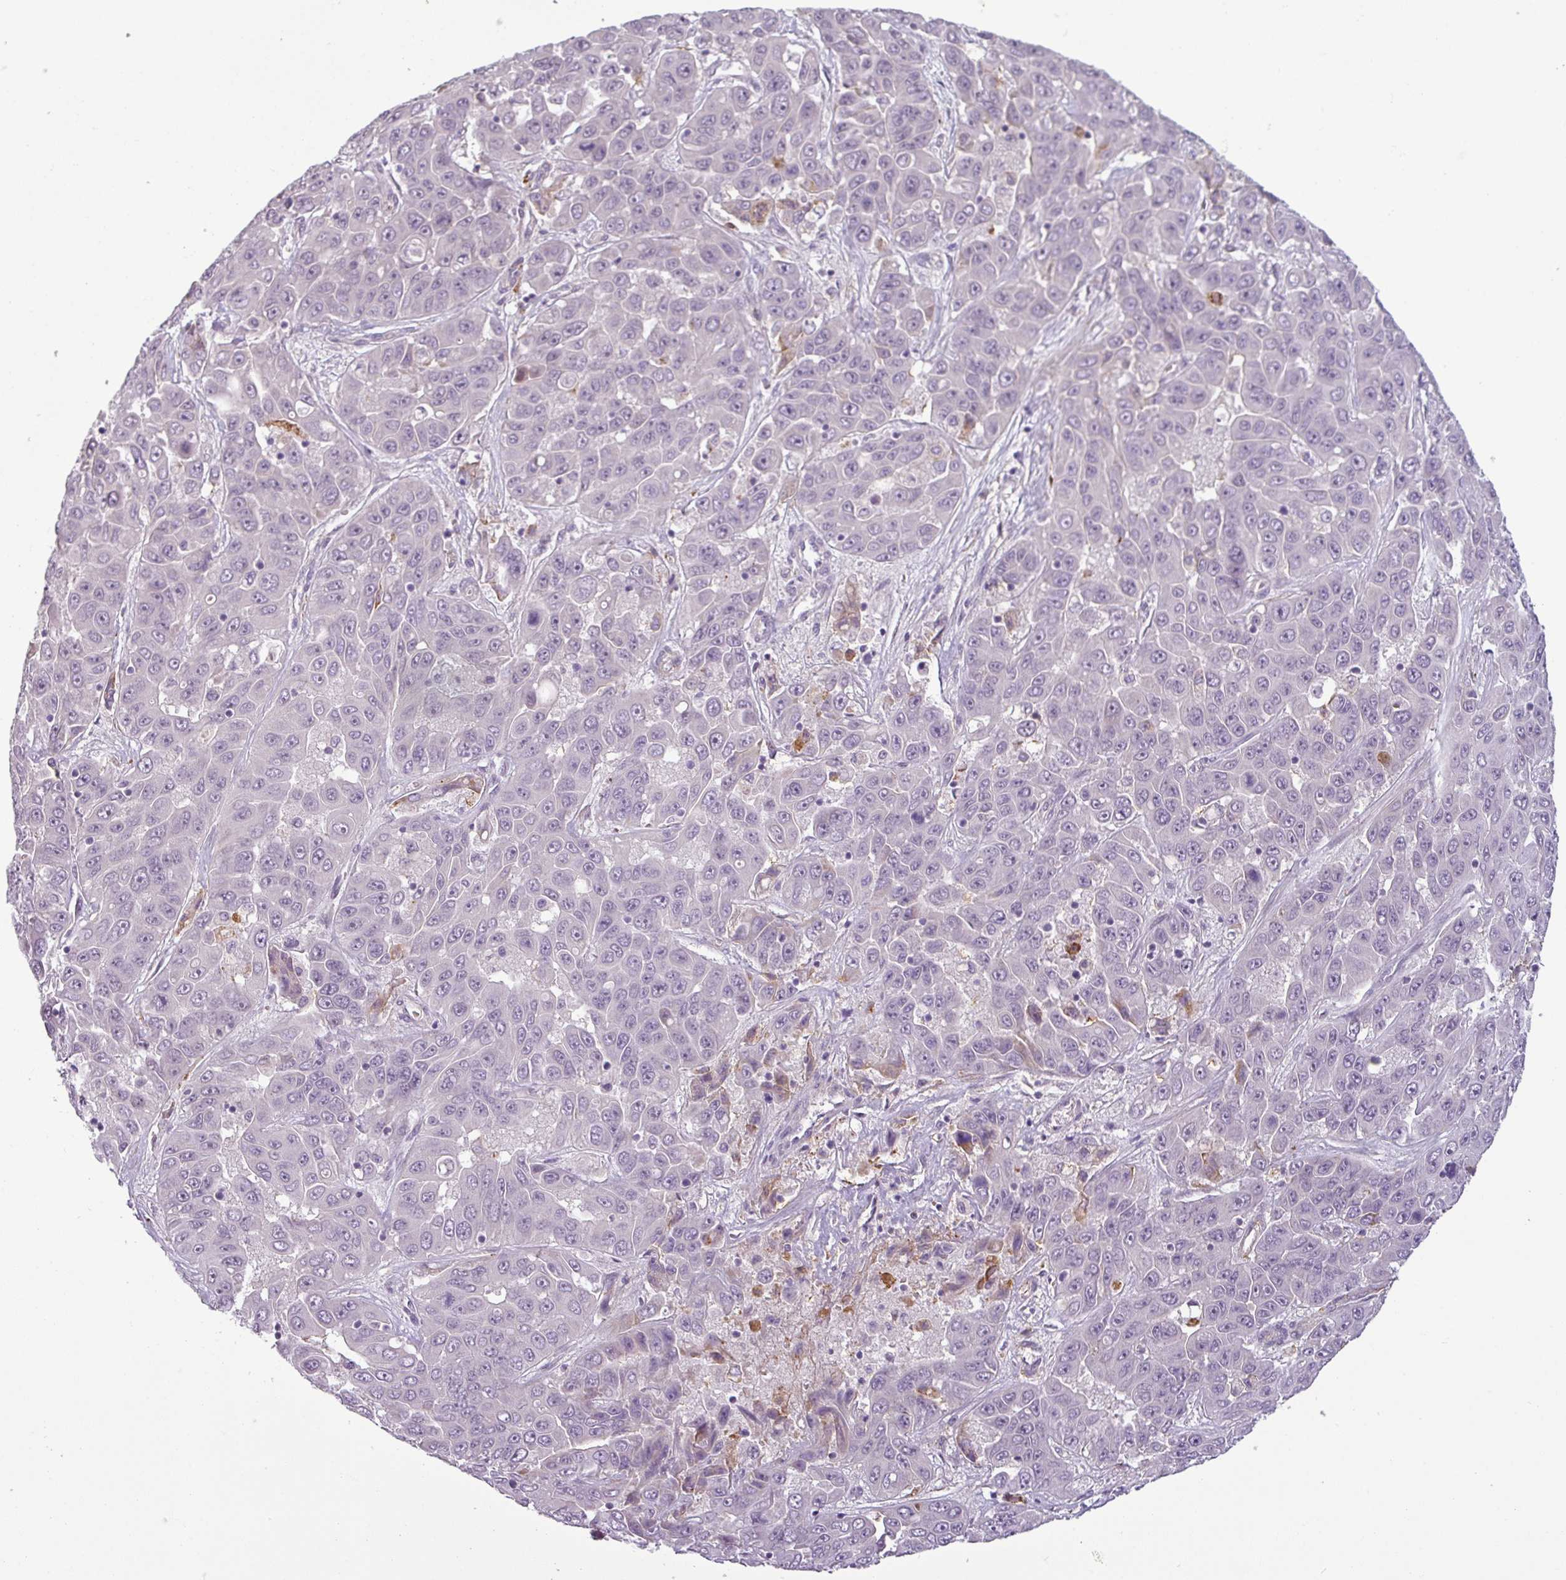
{"staining": {"intensity": "negative", "quantity": "none", "location": "none"}, "tissue": "liver cancer", "cell_type": "Tumor cells", "image_type": "cancer", "snomed": [{"axis": "morphology", "description": "Cholangiocarcinoma"}, {"axis": "topography", "description": "Liver"}], "caption": "This is a micrograph of immunohistochemistry staining of liver cancer, which shows no positivity in tumor cells.", "gene": "APOC1", "patient": {"sex": "female", "age": 52}}